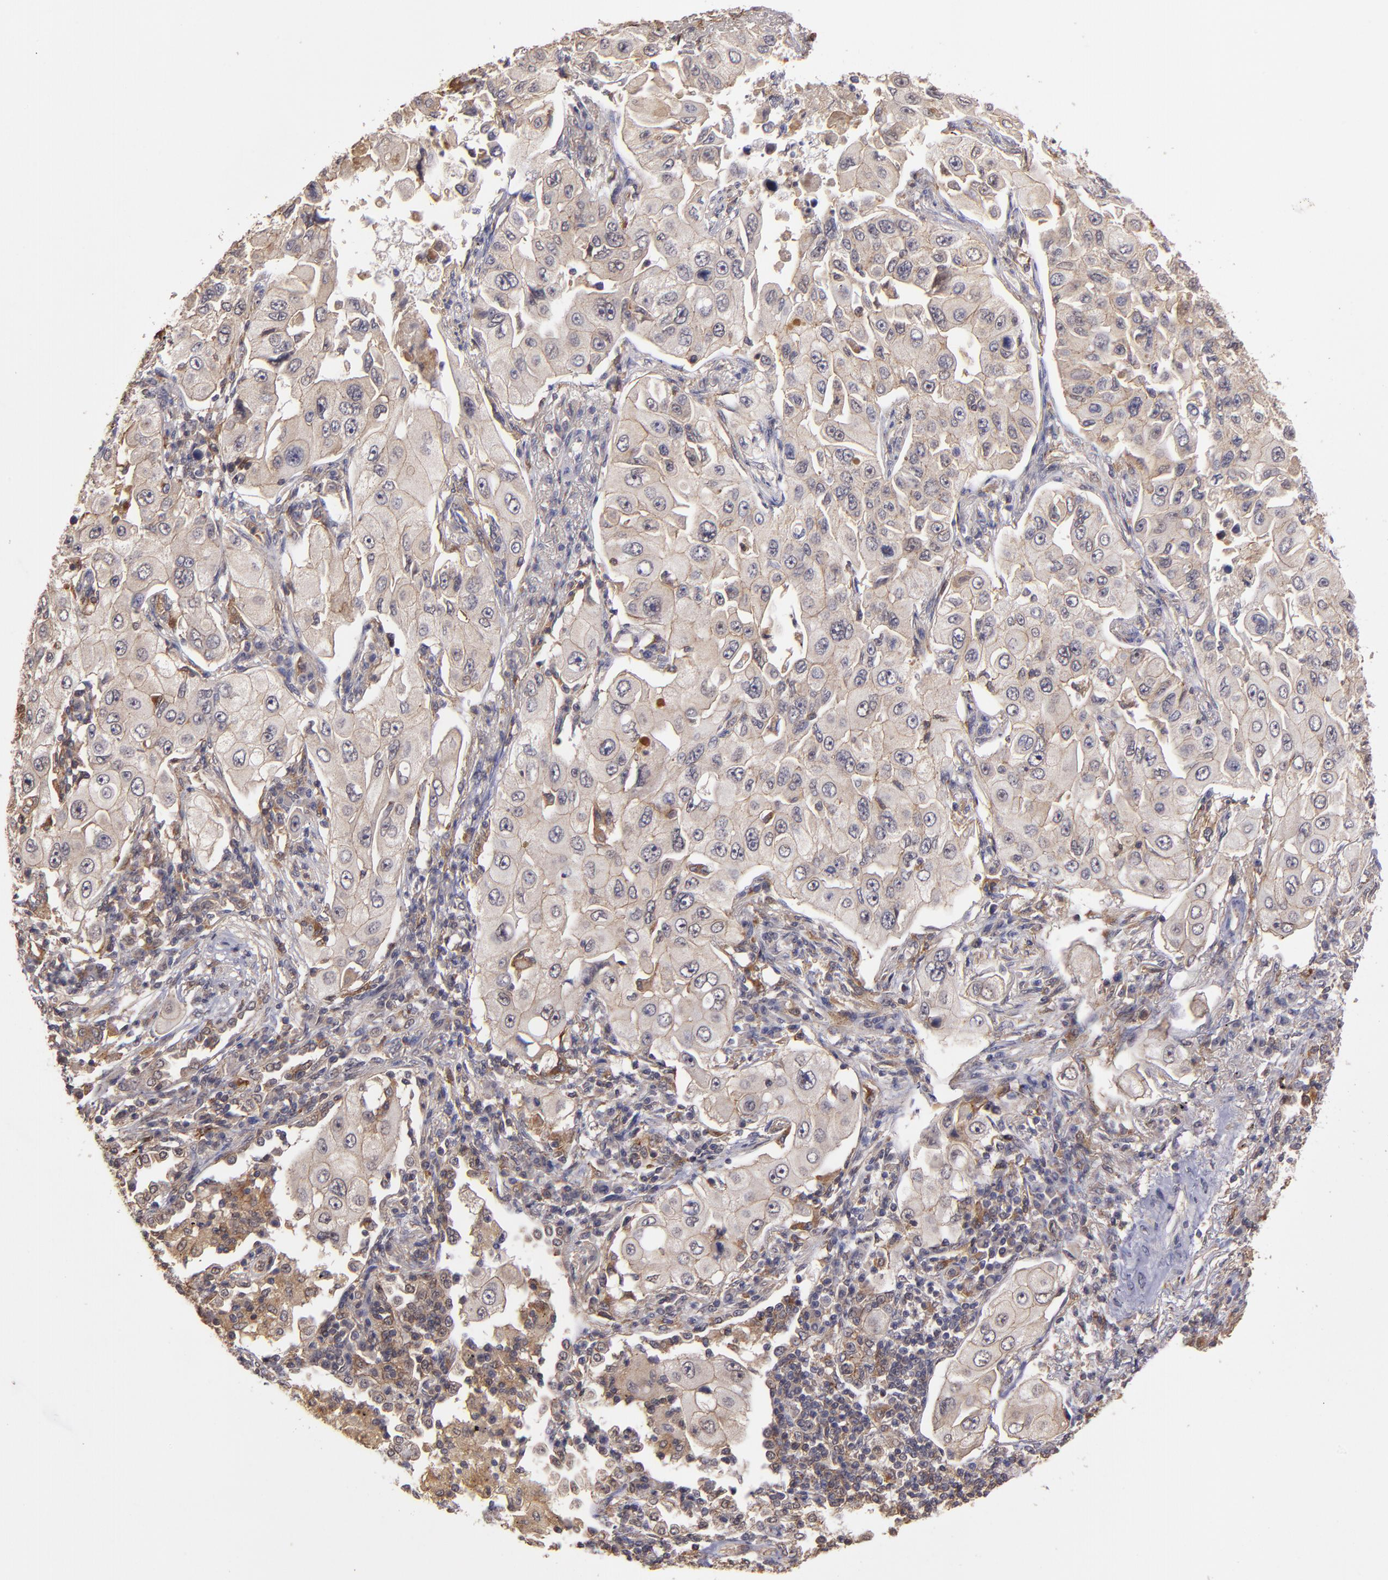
{"staining": {"intensity": "weak", "quantity": ">75%", "location": "cytoplasmic/membranous"}, "tissue": "lung cancer", "cell_type": "Tumor cells", "image_type": "cancer", "snomed": [{"axis": "morphology", "description": "Adenocarcinoma, NOS"}, {"axis": "topography", "description": "Lung"}], "caption": "IHC photomicrograph of neoplastic tissue: lung cancer stained using immunohistochemistry shows low levels of weak protein expression localized specifically in the cytoplasmic/membranous of tumor cells, appearing as a cytoplasmic/membranous brown color.", "gene": "SIPA1L1", "patient": {"sex": "male", "age": 84}}